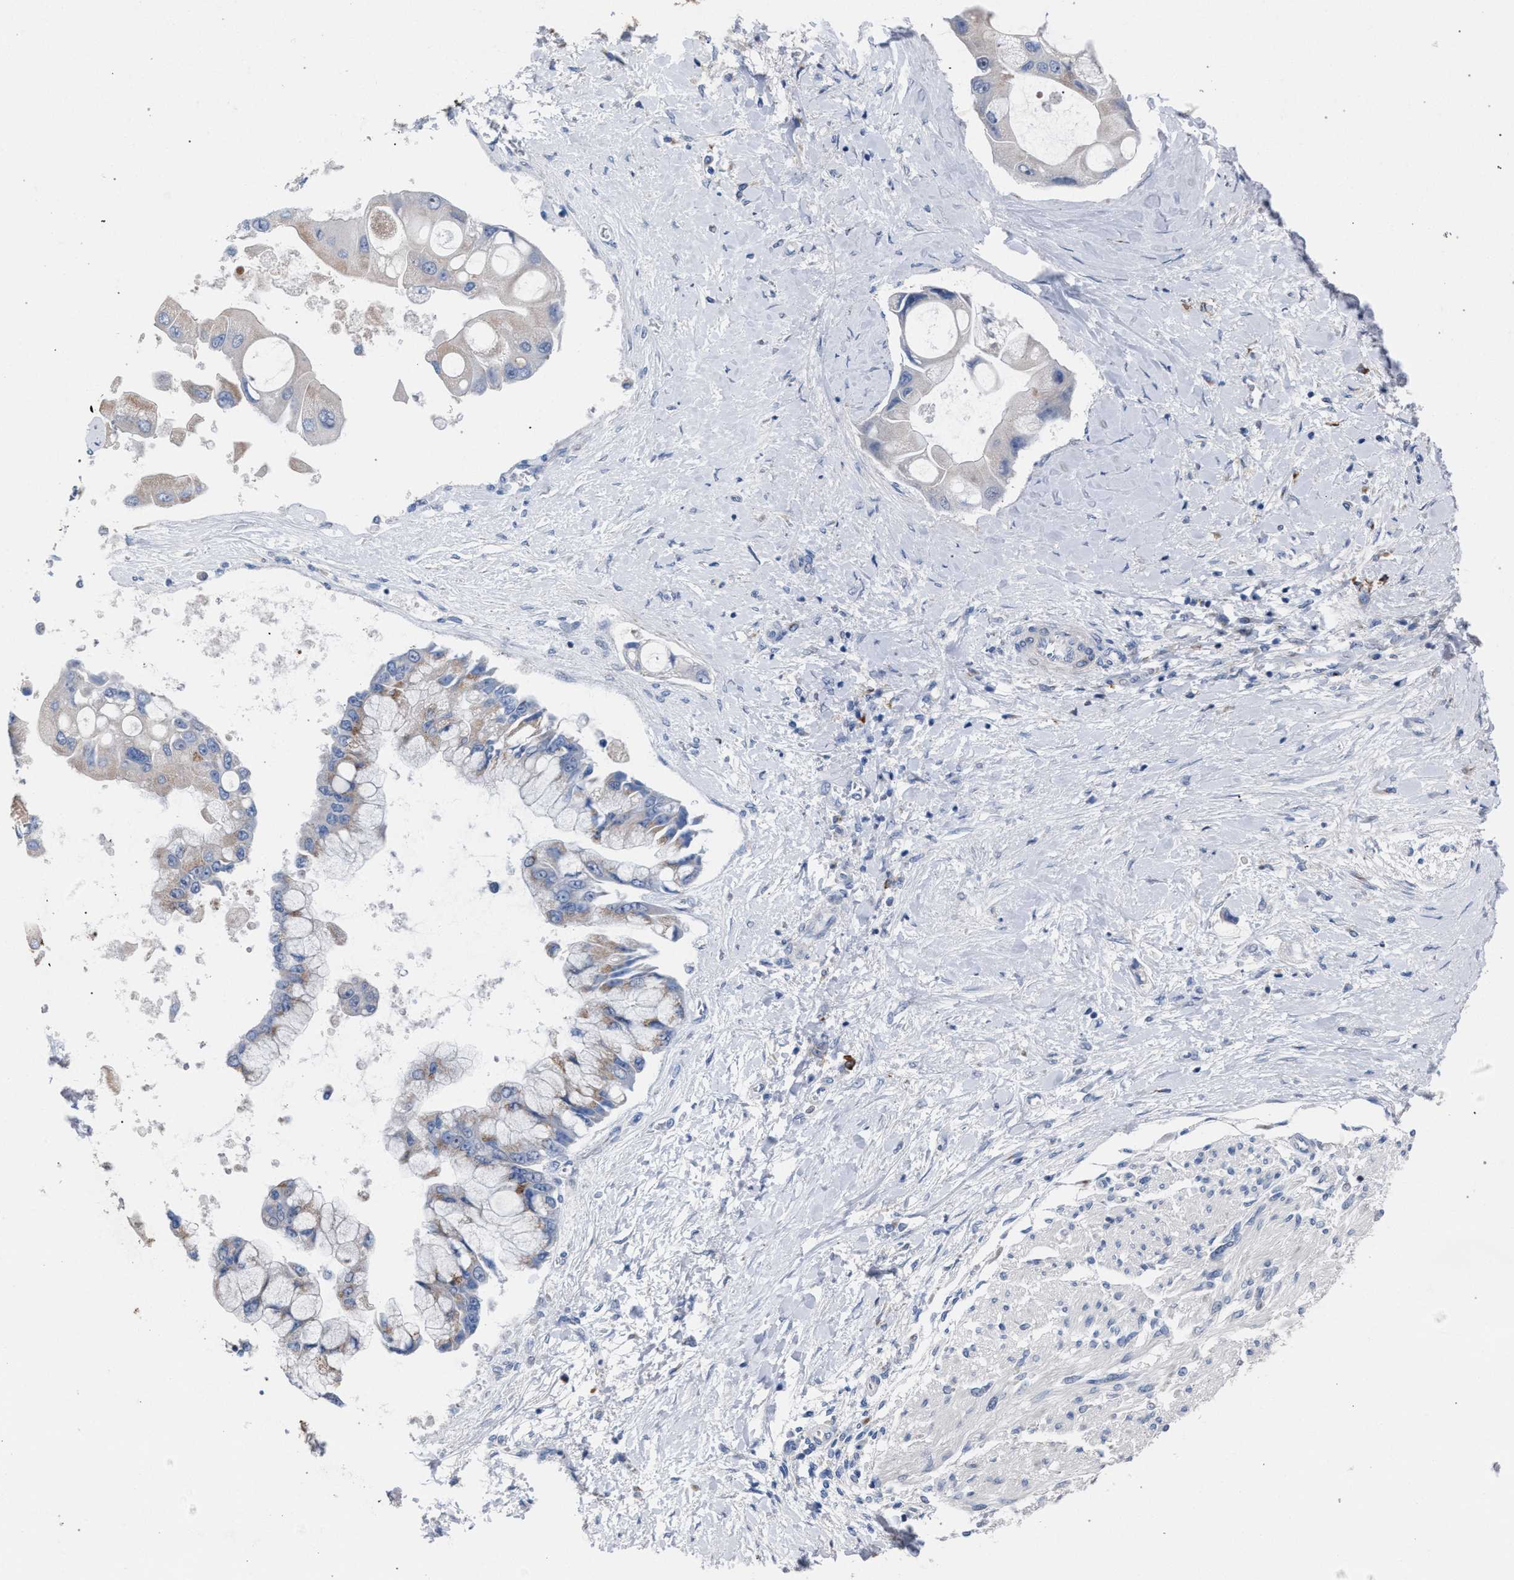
{"staining": {"intensity": "weak", "quantity": "<25%", "location": "cytoplasmic/membranous"}, "tissue": "liver cancer", "cell_type": "Tumor cells", "image_type": "cancer", "snomed": [{"axis": "morphology", "description": "Cholangiocarcinoma"}, {"axis": "topography", "description": "Liver"}], "caption": "The immunohistochemistry micrograph has no significant expression in tumor cells of liver cancer (cholangiocarcinoma) tissue.", "gene": "RNF135", "patient": {"sex": "male", "age": 50}}